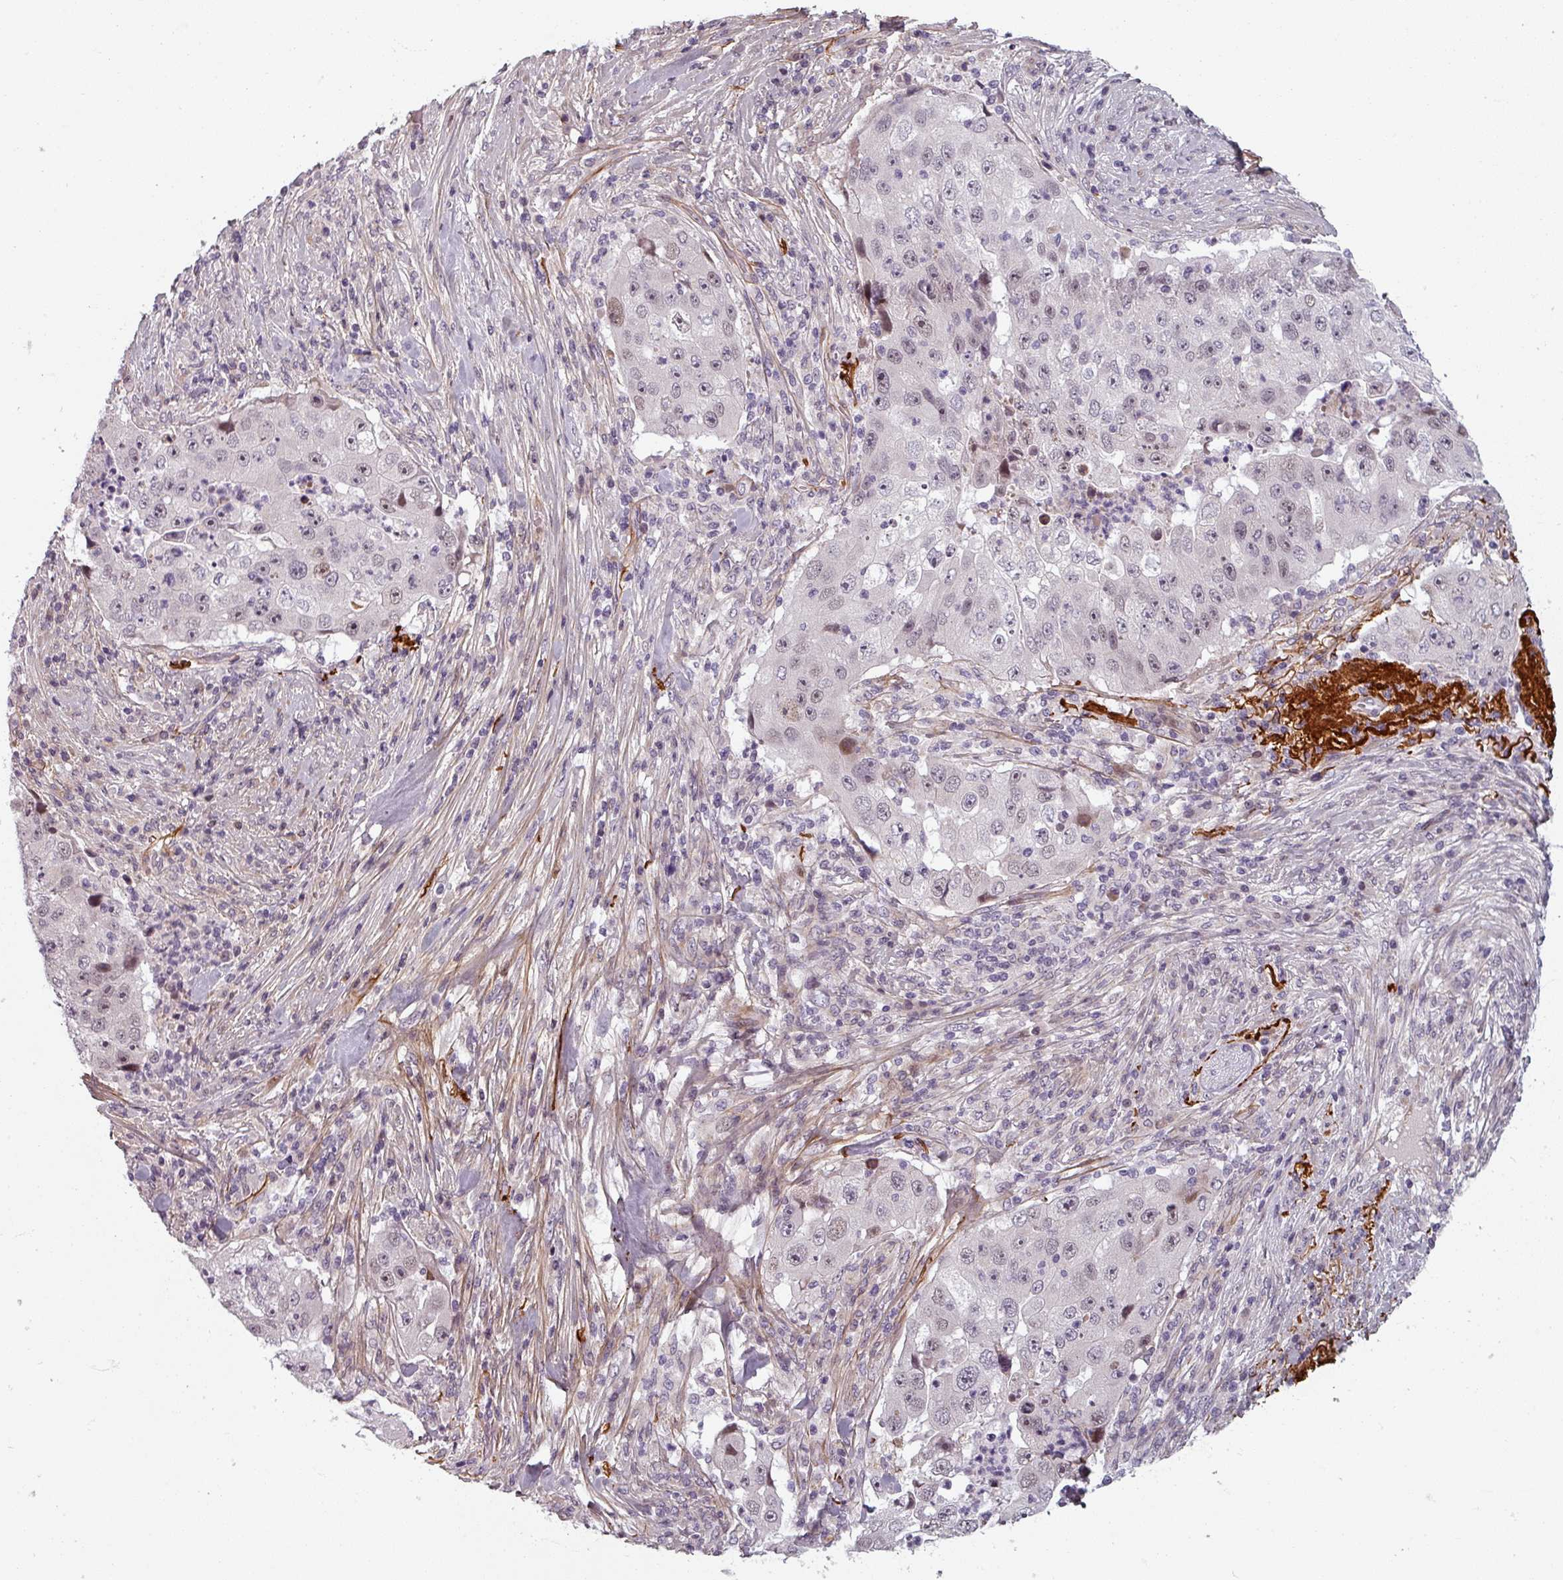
{"staining": {"intensity": "weak", "quantity": "<25%", "location": "nuclear"}, "tissue": "lung cancer", "cell_type": "Tumor cells", "image_type": "cancer", "snomed": [{"axis": "morphology", "description": "Squamous cell carcinoma, NOS"}, {"axis": "topography", "description": "Lung"}], "caption": "An IHC histopathology image of lung cancer is shown. There is no staining in tumor cells of lung cancer.", "gene": "CYB5RL", "patient": {"sex": "male", "age": 64}}